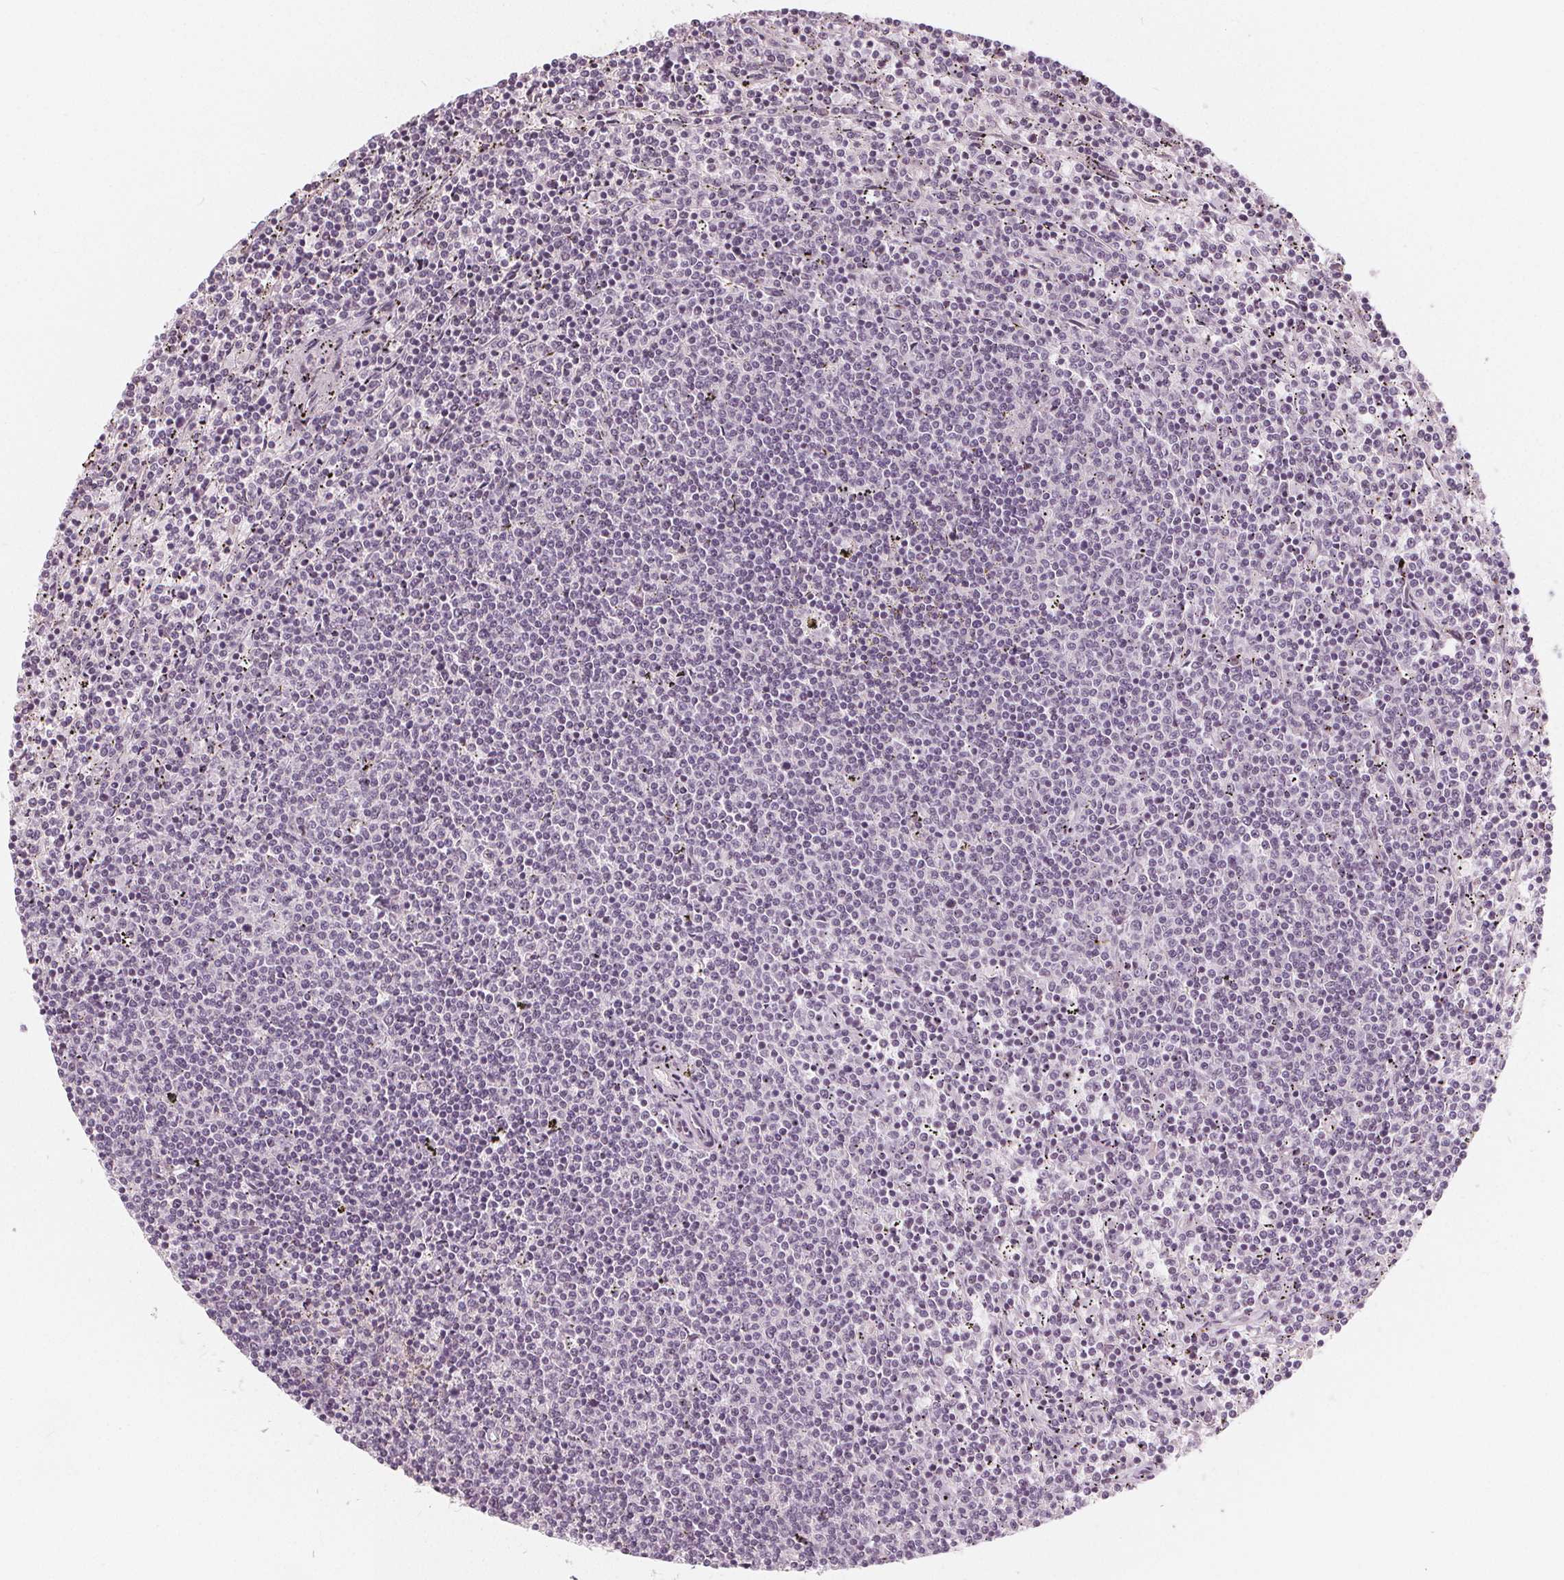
{"staining": {"intensity": "negative", "quantity": "none", "location": "none"}, "tissue": "lymphoma", "cell_type": "Tumor cells", "image_type": "cancer", "snomed": [{"axis": "morphology", "description": "Malignant lymphoma, non-Hodgkin's type, Low grade"}, {"axis": "topography", "description": "Spleen"}], "caption": "Human lymphoma stained for a protein using immunohistochemistry (IHC) exhibits no expression in tumor cells.", "gene": "NUP210L", "patient": {"sex": "female", "age": 50}}